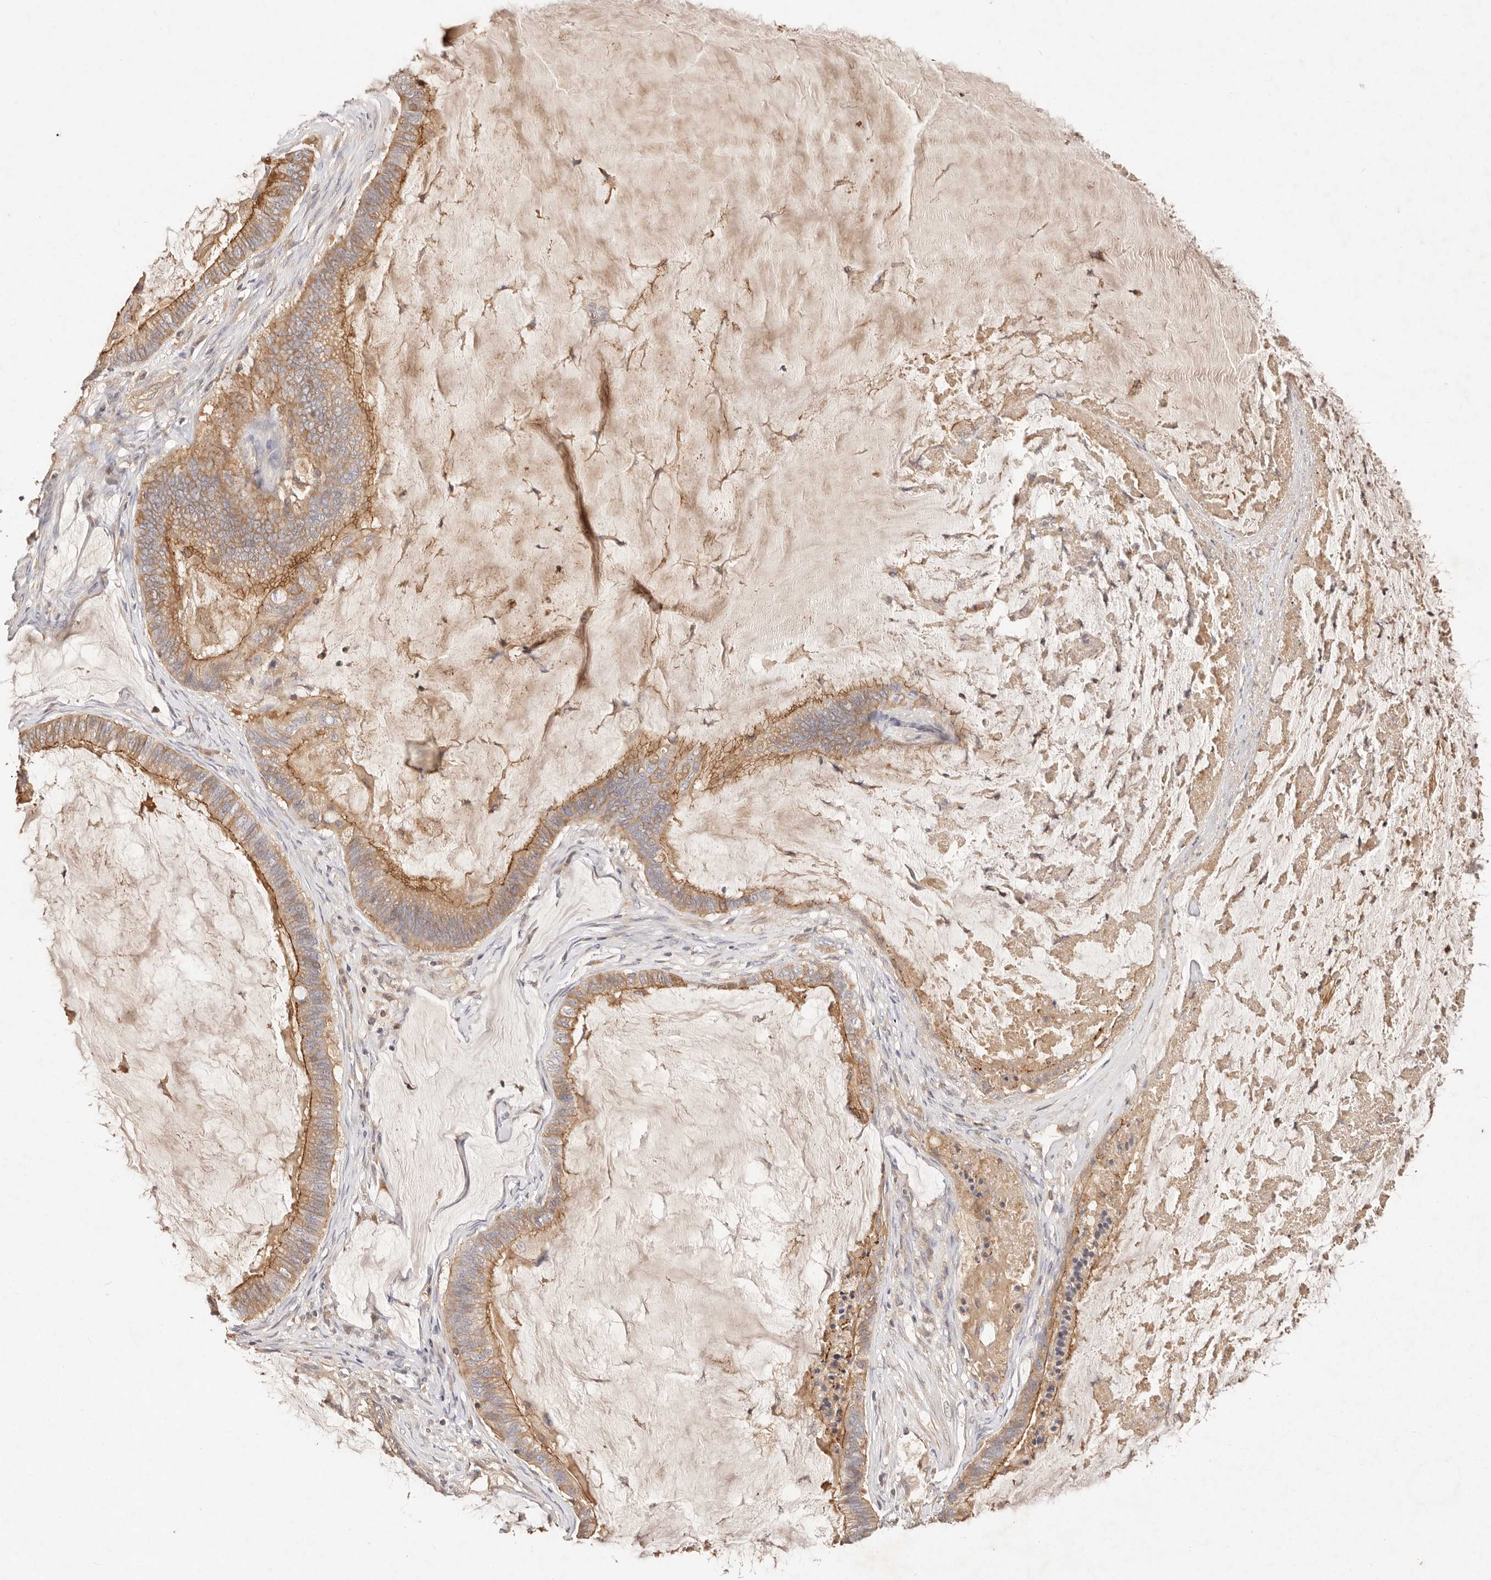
{"staining": {"intensity": "moderate", "quantity": "25%-75%", "location": "cytoplasmic/membranous"}, "tissue": "ovarian cancer", "cell_type": "Tumor cells", "image_type": "cancer", "snomed": [{"axis": "morphology", "description": "Cystadenocarcinoma, mucinous, NOS"}, {"axis": "topography", "description": "Ovary"}], "caption": "An immunohistochemistry (IHC) histopathology image of neoplastic tissue is shown. Protein staining in brown labels moderate cytoplasmic/membranous positivity in ovarian mucinous cystadenocarcinoma within tumor cells.", "gene": "CXADR", "patient": {"sex": "female", "age": 61}}